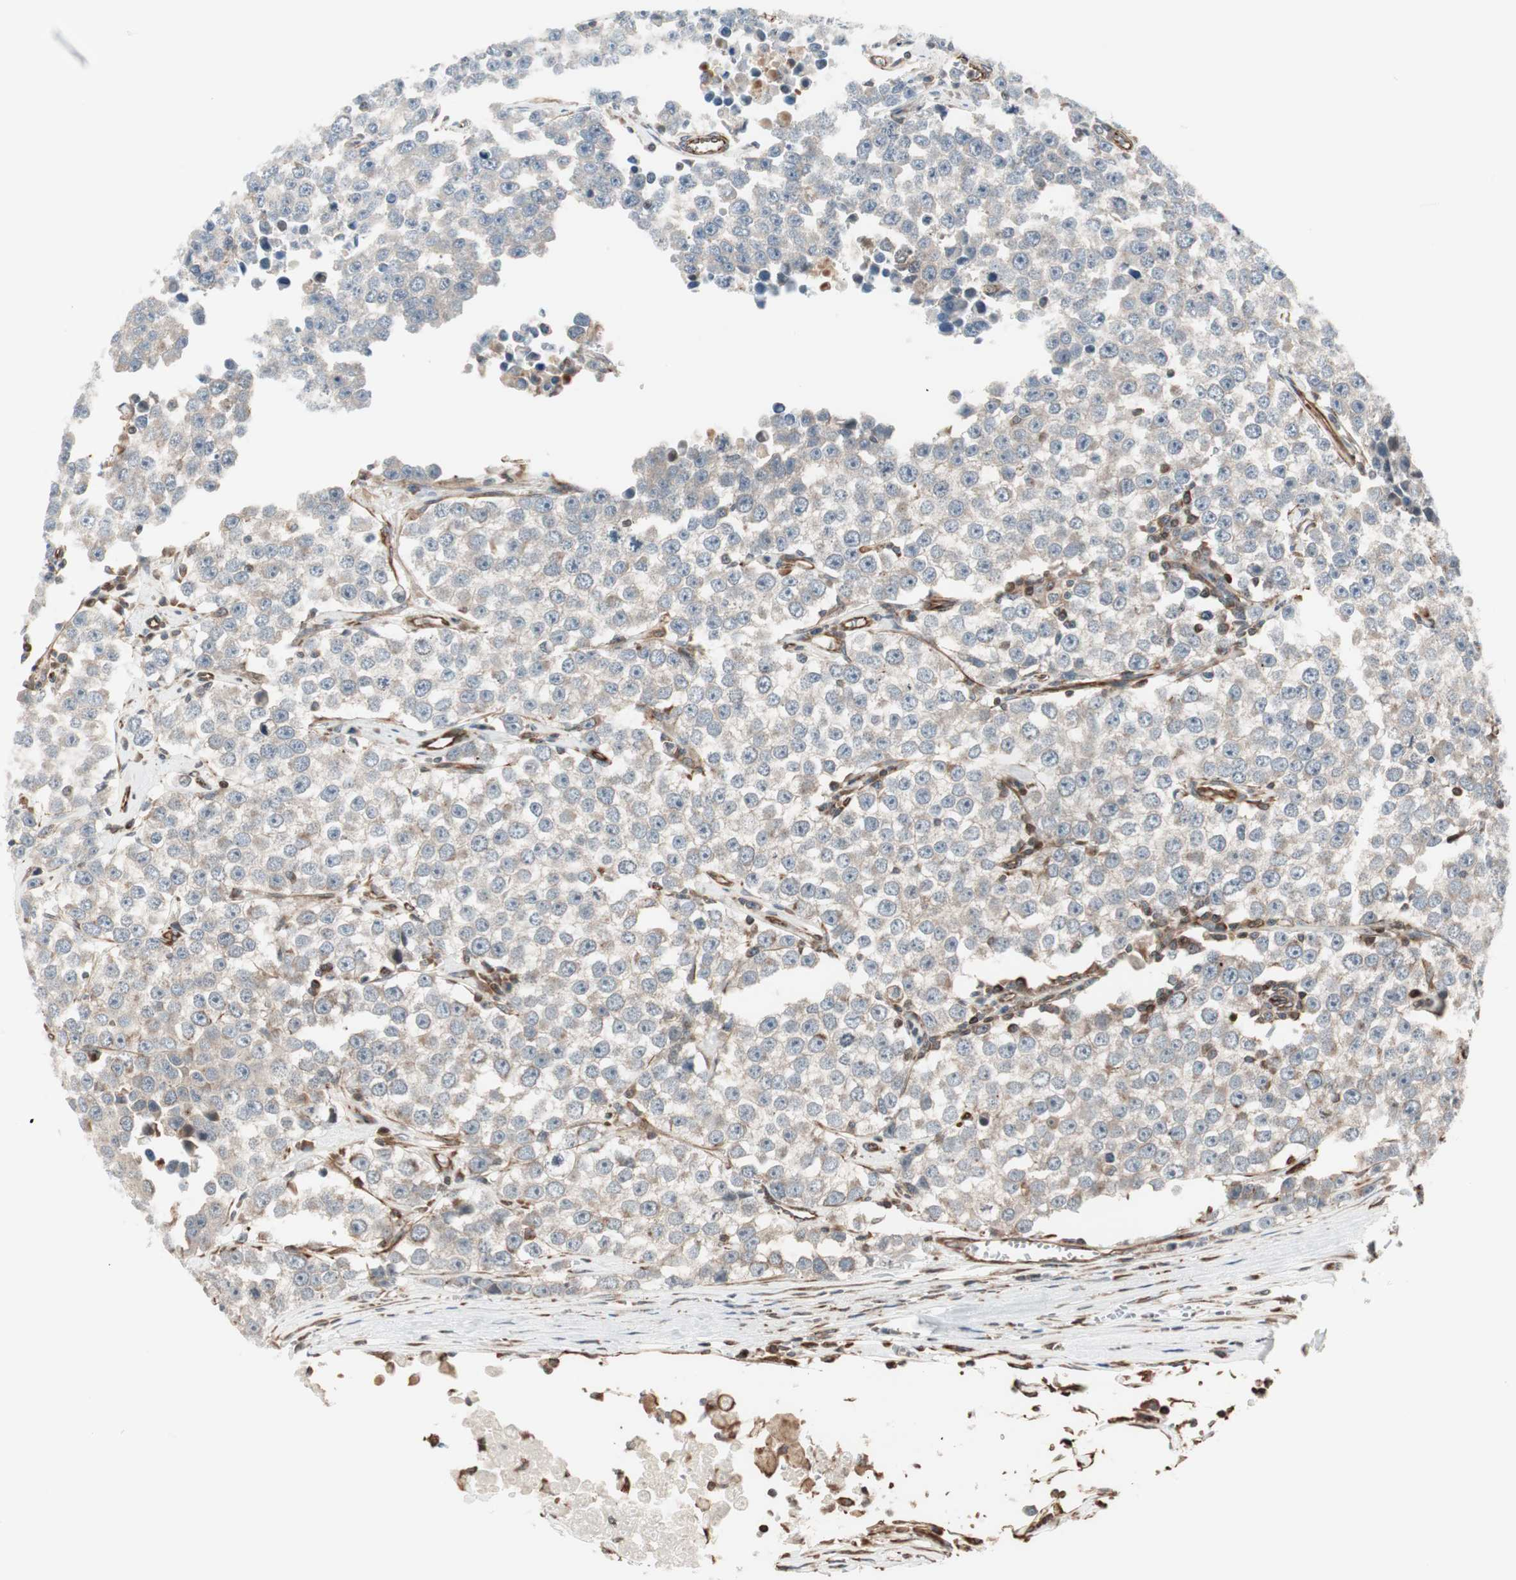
{"staining": {"intensity": "weak", "quantity": "25%-75%", "location": "cytoplasmic/membranous"}, "tissue": "testis cancer", "cell_type": "Tumor cells", "image_type": "cancer", "snomed": [{"axis": "morphology", "description": "Seminoma, NOS"}, {"axis": "morphology", "description": "Carcinoma, Embryonal, NOS"}, {"axis": "topography", "description": "Testis"}], "caption": "Testis cancer stained with DAB immunohistochemistry shows low levels of weak cytoplasmic/membranous positivity in approximately 25%-75% of tumor cells. The protein of interest is stained brown, and the nuclei are stained in blue (DAB IHC with brightfield microscopy, high magnification).", "gene": "MAD2L2", "patient": {"sex": "male", "age": 52}}